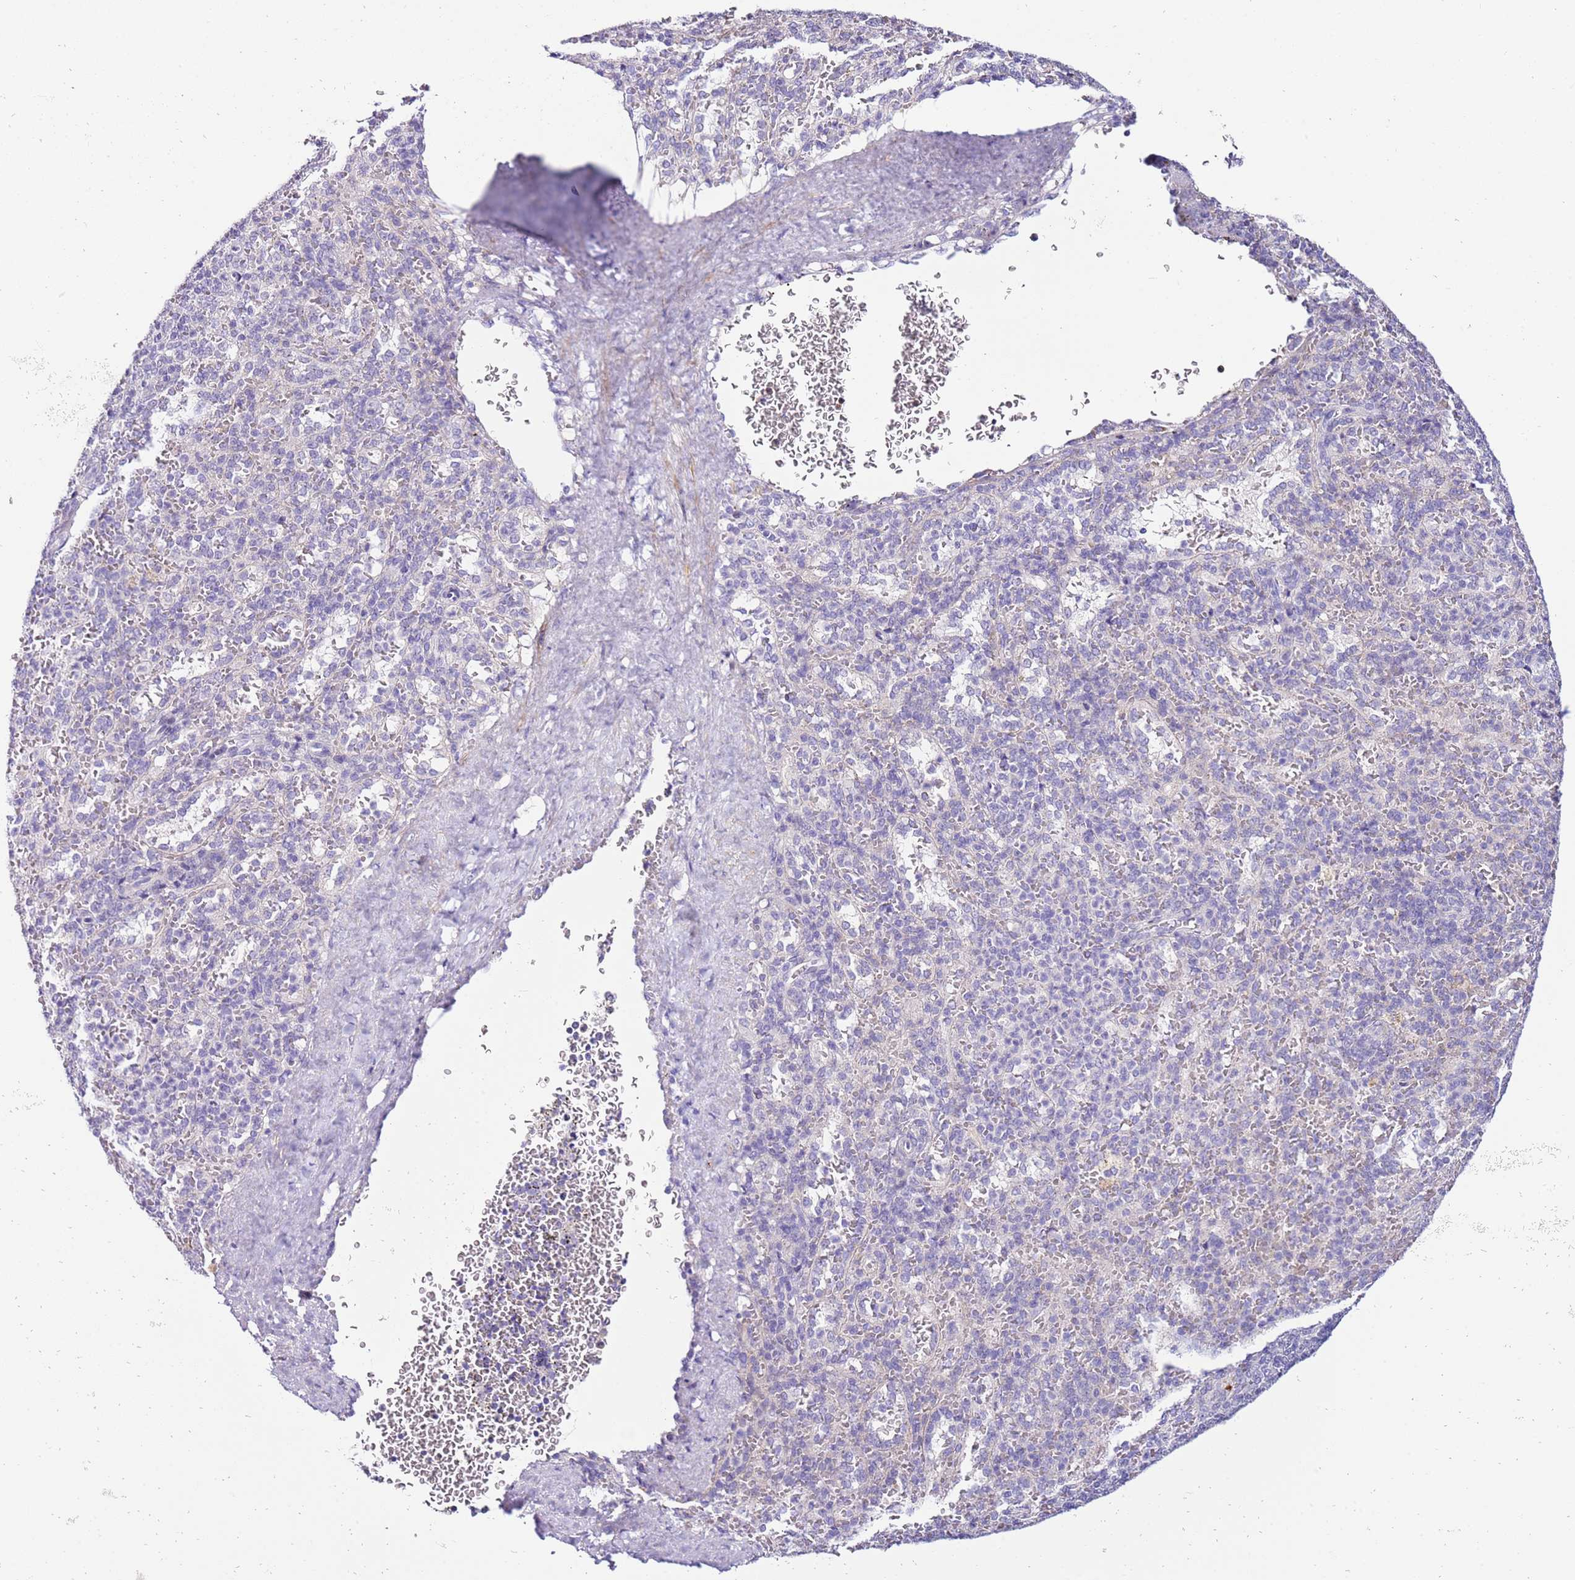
{"staining": {"intensity": "negative", "quantity": "none", "location": "none"}, "tissue": "spleen", "cell_type": "Cells in red pulp", "image_type": "normal", "snomed": [{"axis": "morphology", "description": "Normal tissue, NOS"}, {"axis": "topography", "description": "Spleen"}], "caption": "Cells in red pulp are negative for protein expression in unremarkable human spleen. (Stains: DAB IHC with hematoxylin counter stain, Microscopy: brightfield microscopy at high magnification).", "gene": "HGD", "patient": {"sex": "female", "age": 21}}